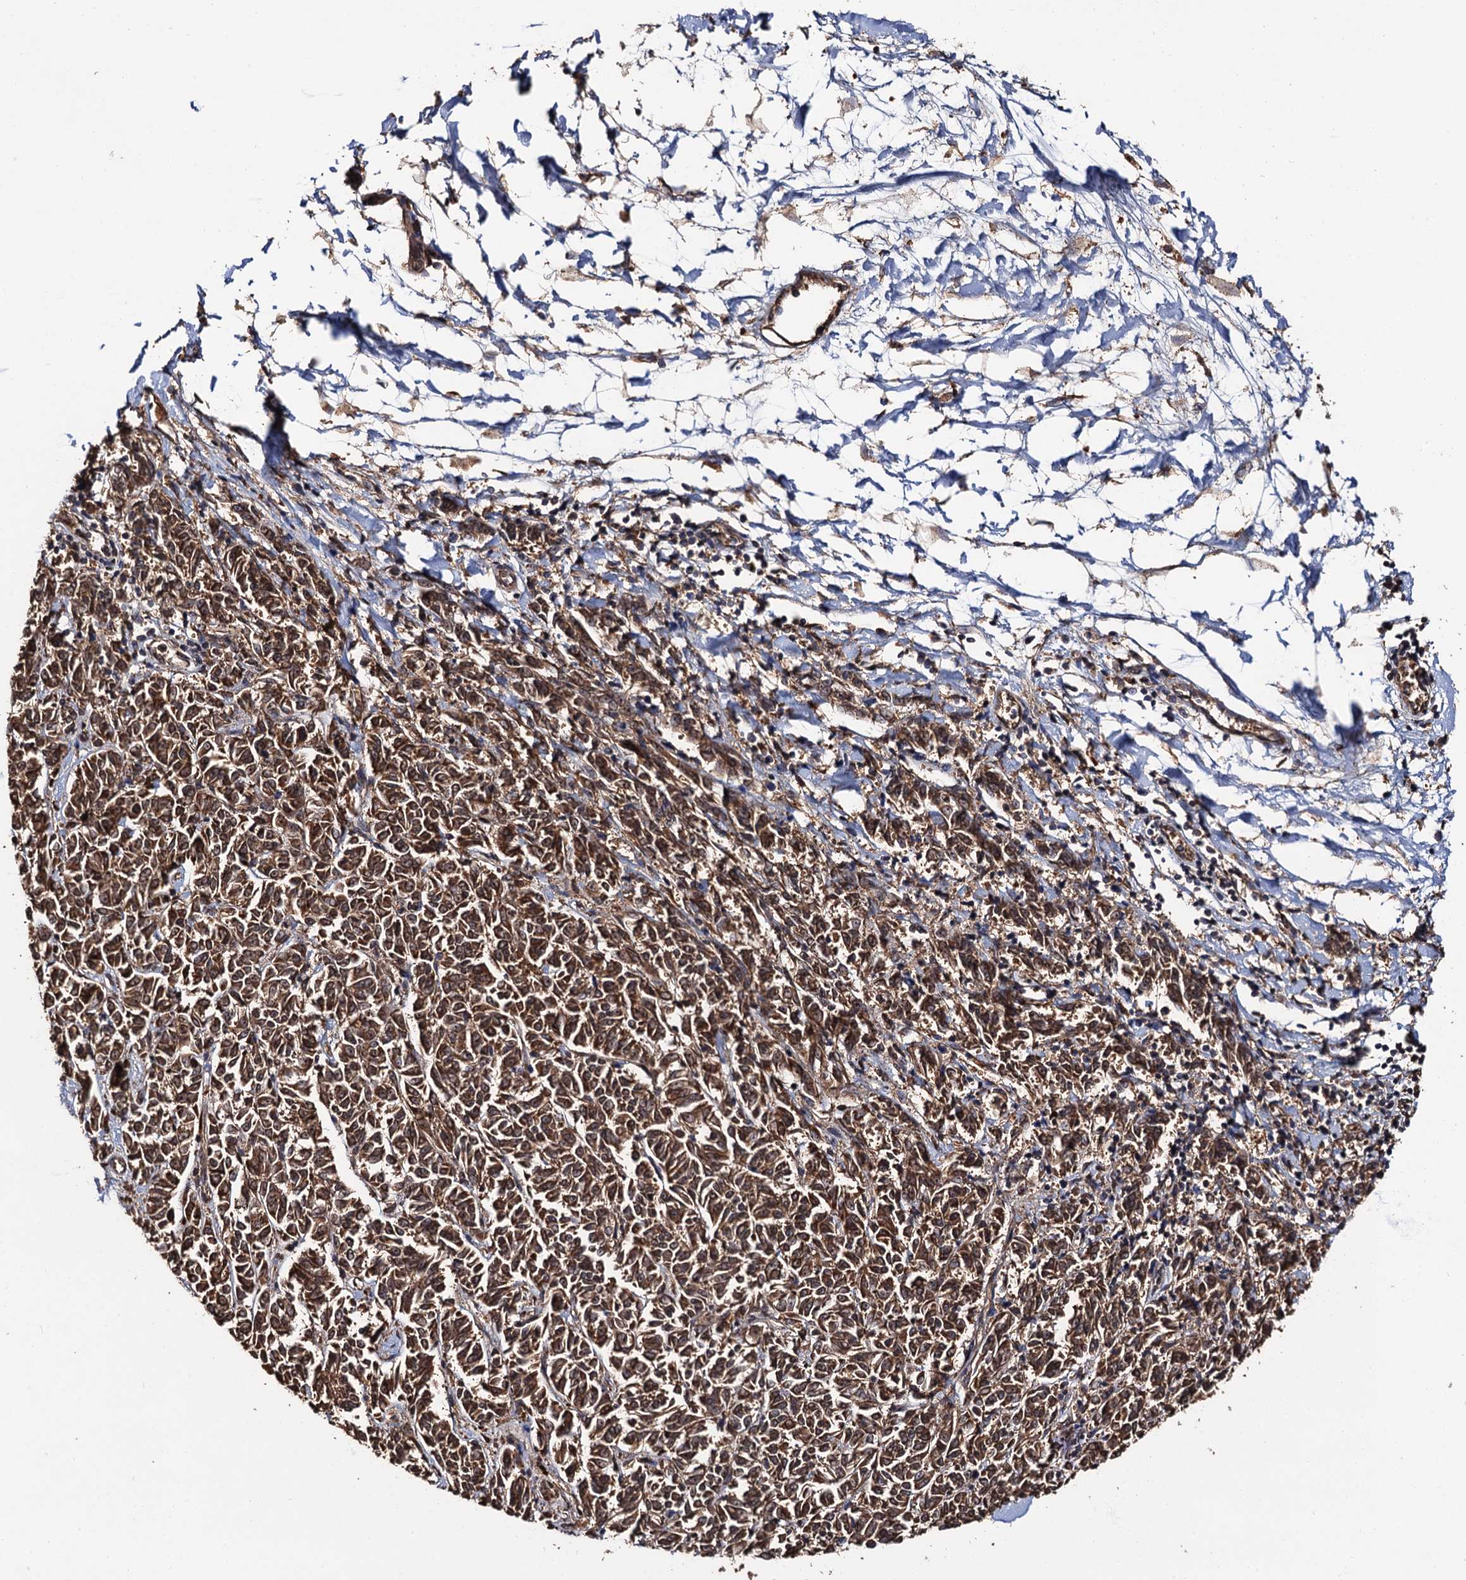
{"staining": {"intensity": "moderate", "quantity": ">75%", "location": "cytoplasmic/membranous"}, "tissue": "melanoma", "cell_type": "Tumor cells", "image_type": "cancer", "snomed": [{"axis": "morphology", "description": "Malignant melanoma, NOS"}, {"axis": "topography", "description": "Skin"}], "caption": "A brown stain shows moderate cytoplasmic/membranous positivity of a protein in malignant melanoma tumor cells.", "gene": "MIER2", "patient": {"sex": "female", "age": 72}}